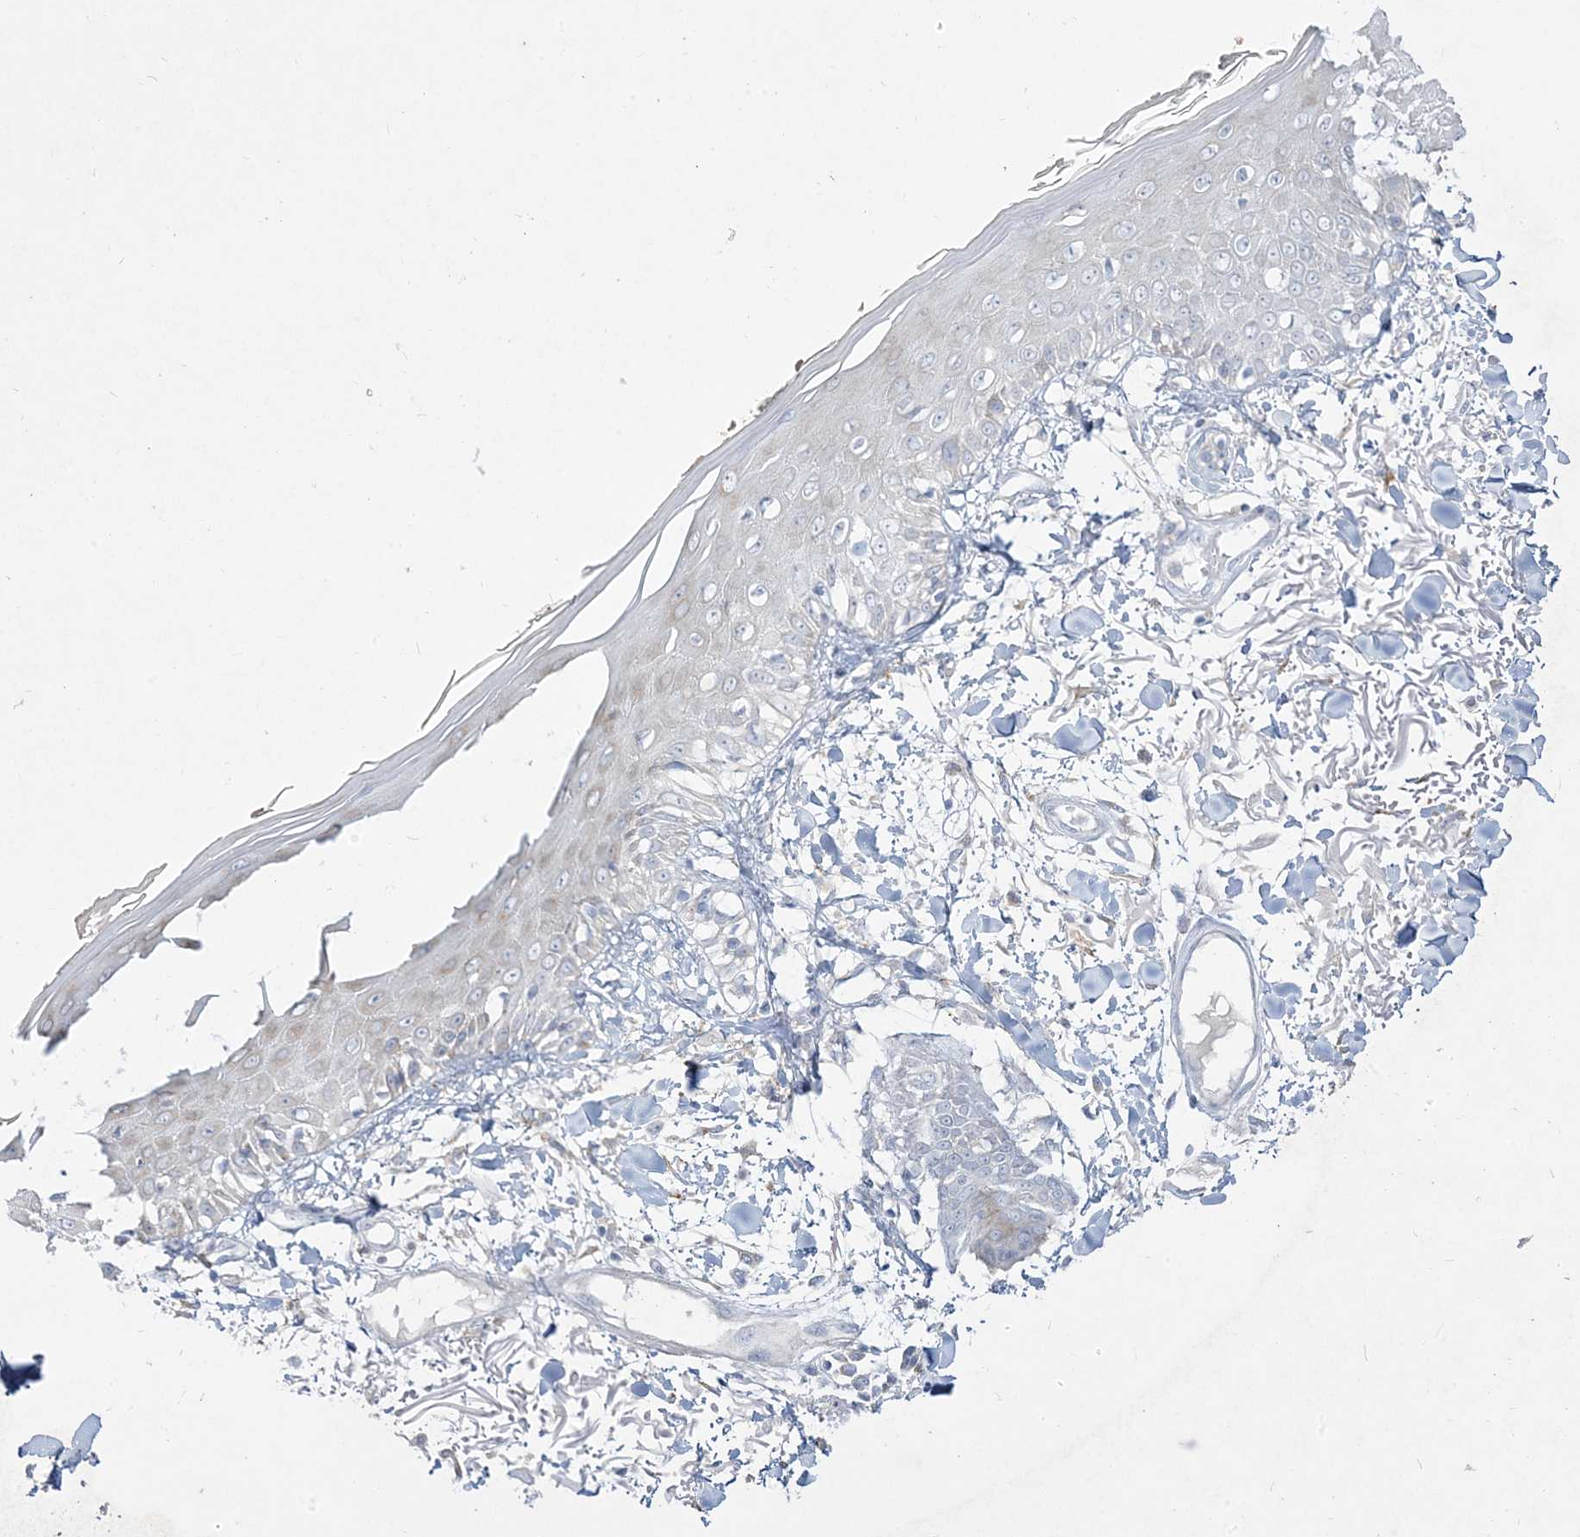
{"staining": {"intensity": "negative", "quantity": "none", "location": "none"}, "tissue": "skin", "cell_type": "Fibroblasts", "image_type": "normal", "snomed": [{"axis": "morphology", "description": "Normal tissue, NOS"}, {"axis": "morphology", "description": "Squamous cell carcinoma, NOS"}, {"axis": "topography", "description": "Skin"}, {"axis": "topography", "description": "Peripheral nerve tissue"}], "caption": "Immunohistochemistry (IHC) of benign skin demonstrates no expression in fibroblasts.", "gene": "LOXL3", "patient": {"sex": "male", "age": 83}}